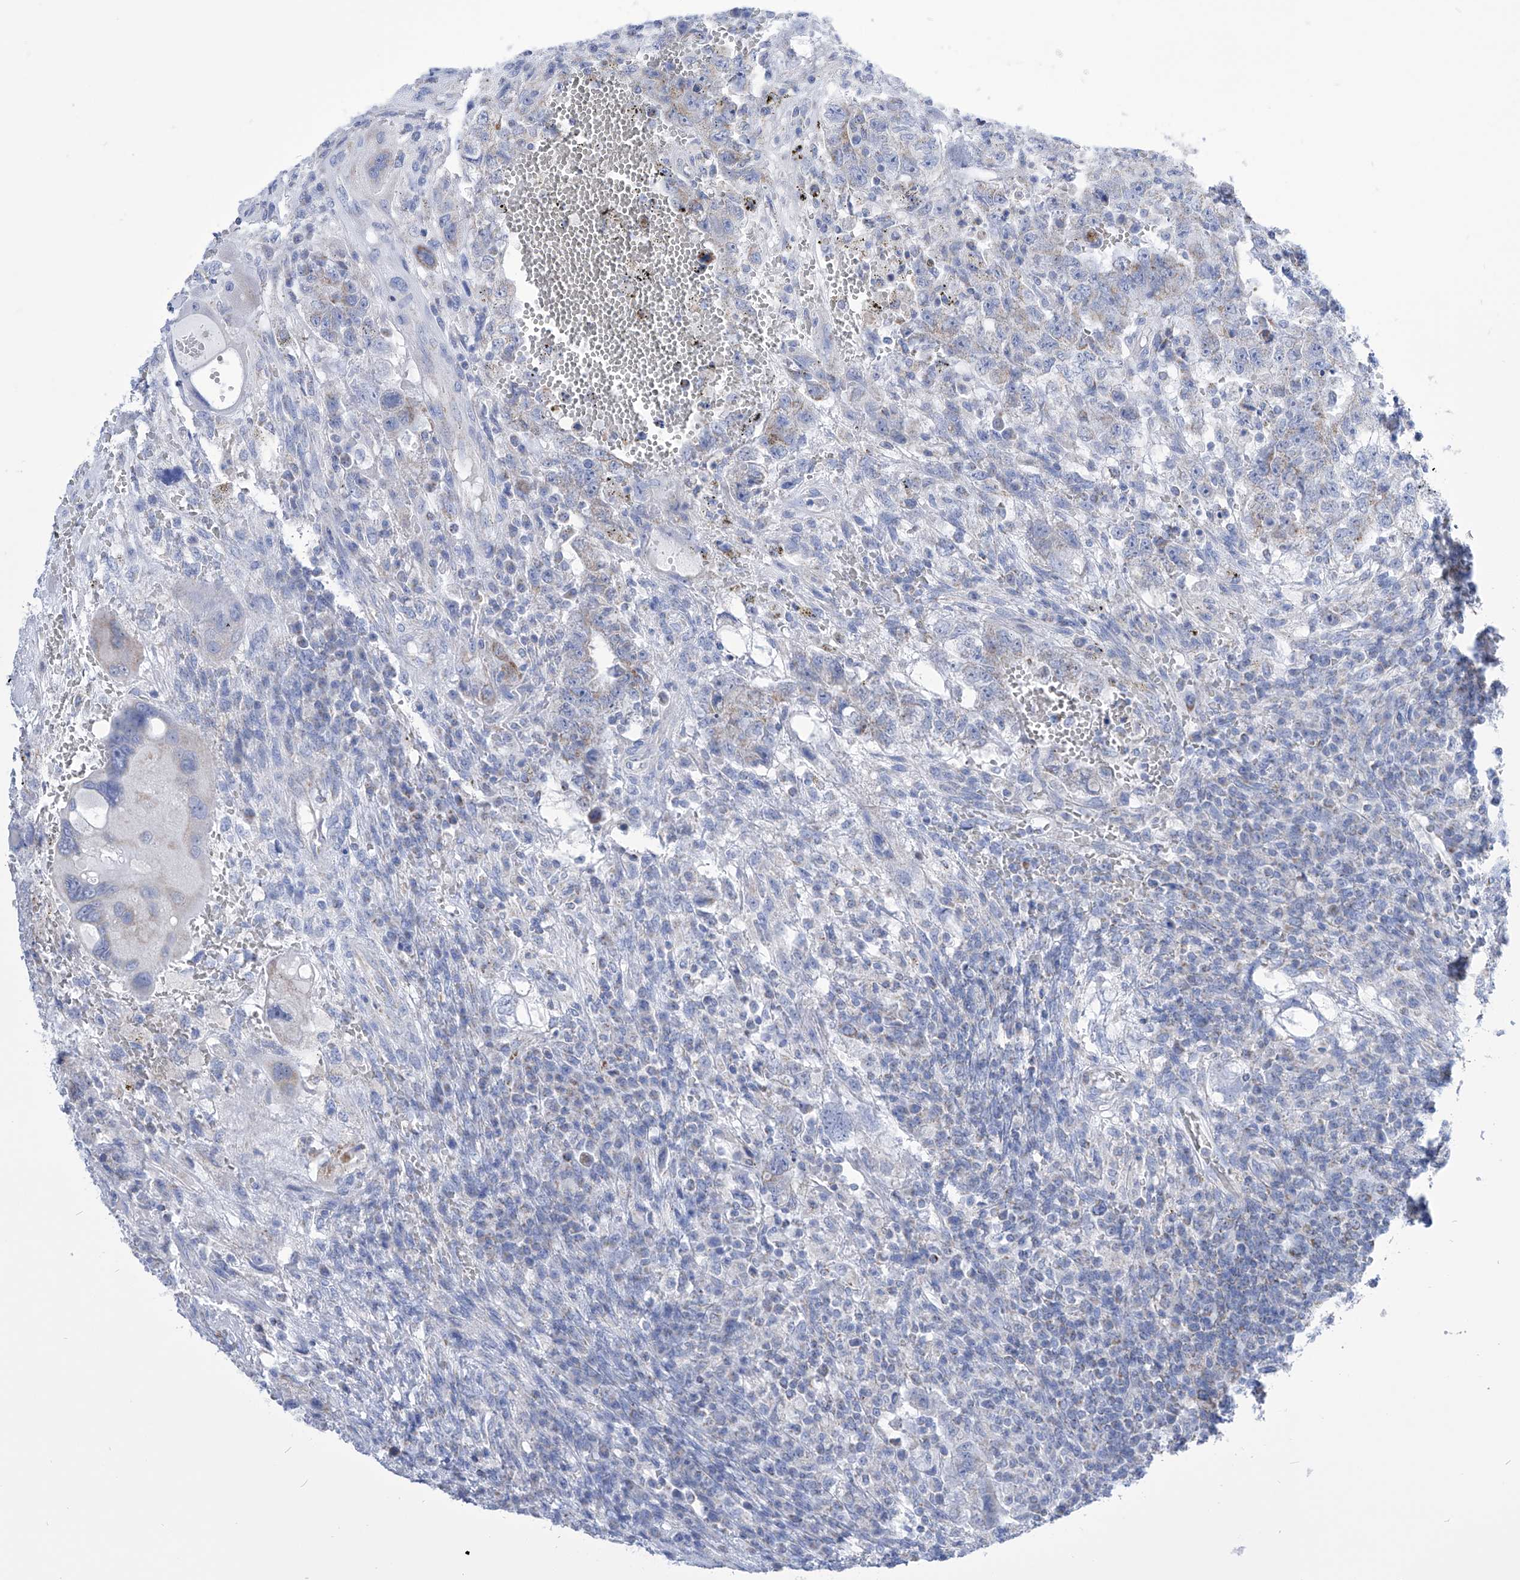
{"staining": {"intensity": "negative", "quantity": "none", "location": "none"}, "tissue": "testis cancer", "cell_type": "Tumor cells", "image_type": "cancer", "snomed": [{"axis": "morphology", "description": "Carcinoma, Embryonal, NOS"}, {"axis": "topography", "description": "Testis"}], "caption": "Tumor cells are negative for protein expression in human testis cancer.", "gene": "COQ3", "patient": {"sex": "male", "age": 26}}